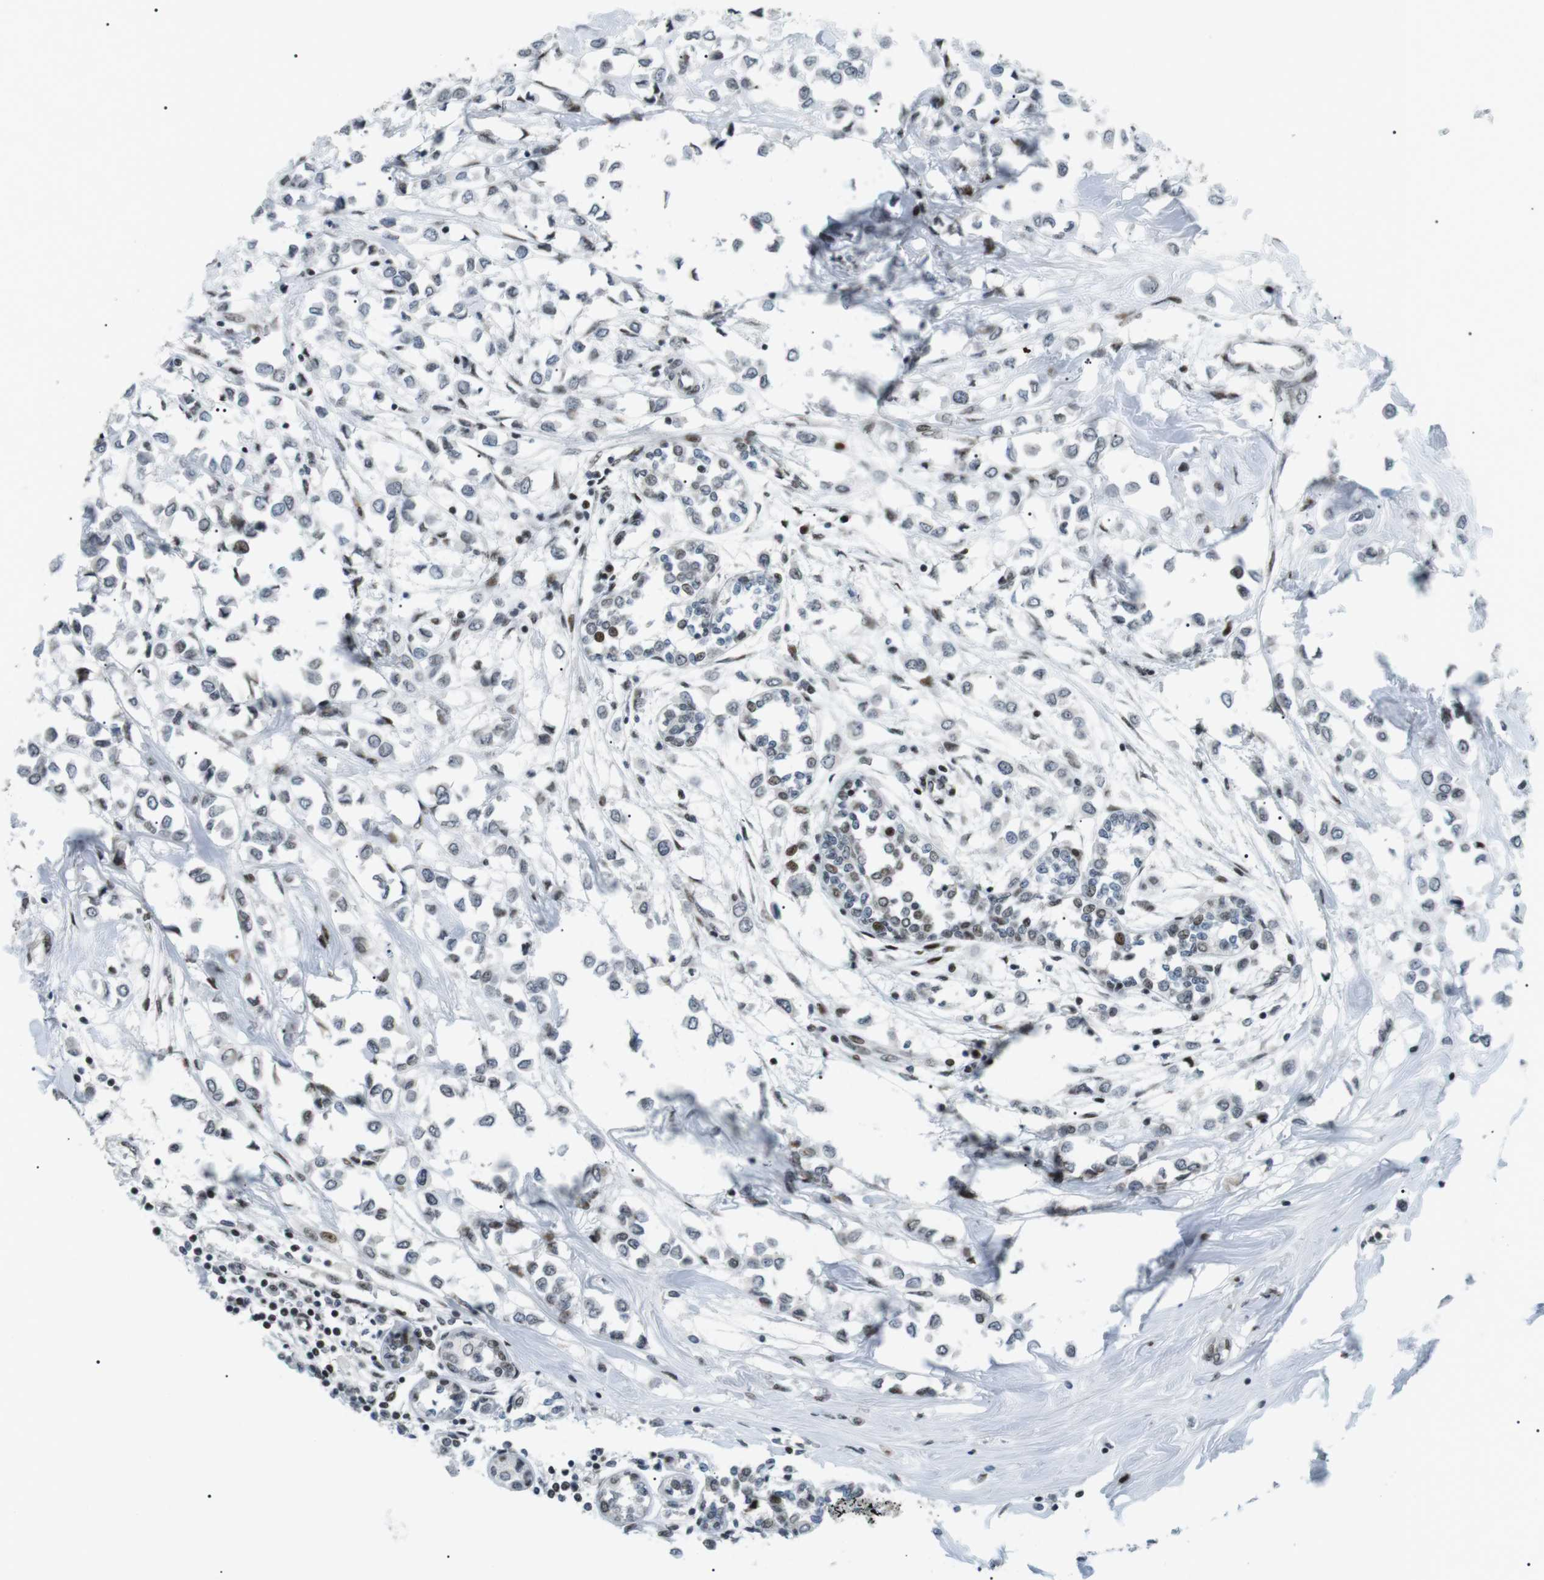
{"staining": {"intensity": "moderate", "quantity": "<25%", "location": "nuclear"}, "tissue": "breast cancer", "cell_type": "Tumor cells", "image_type": "cancer", "snomed": [{"axis": "morphology", "description": "Lobular carcinoma"}, {"axis": "topography", "description": "Breast"}], "caption": "Immunohistochemistry (IHC) image of human breast cancer stained for a protein (brown), which demonstrates low levels of moderate nuclear staining in about <25% of tumor cells.", "gene": "CDC27", "patient": {"sex": "female", "age": 51}}